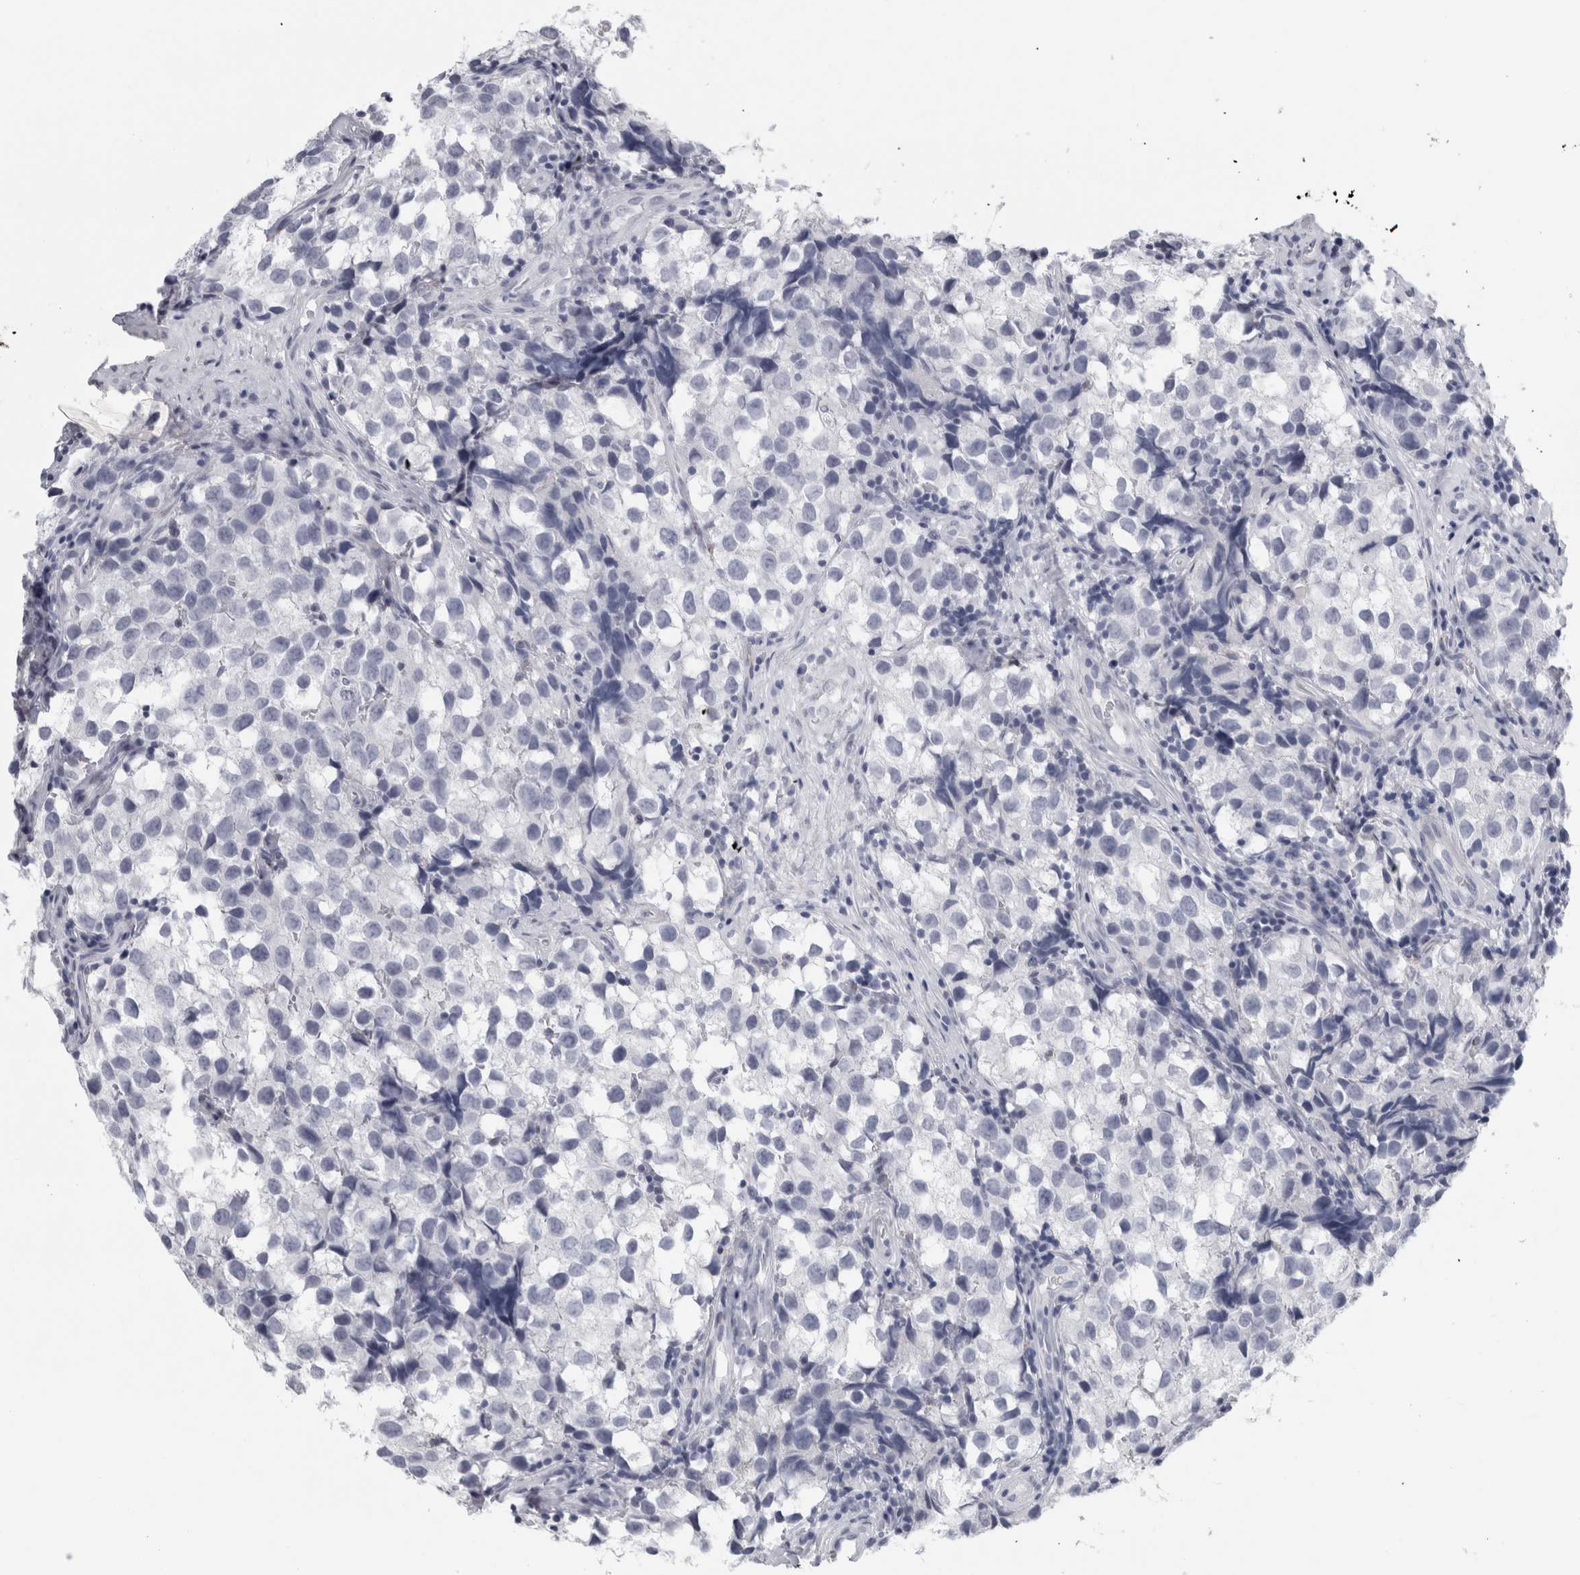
{"staining": {"intensity": "negative", "quantity": "none", "location": "none"}, "tissue": "testis cancer", "cell_type": "Tumor cells", "image_type": "cancer", "snomed": [{"axis": "morphology", "description": "Seminoma, NOS"}, {"axis": "topography", "description": "Testis"}], "caption": "Human testis cancer stained for a protein using IHC shows no staining in tumor cells.", "gene": "CPE", "patient": {"sex": "male", "age": 39}}